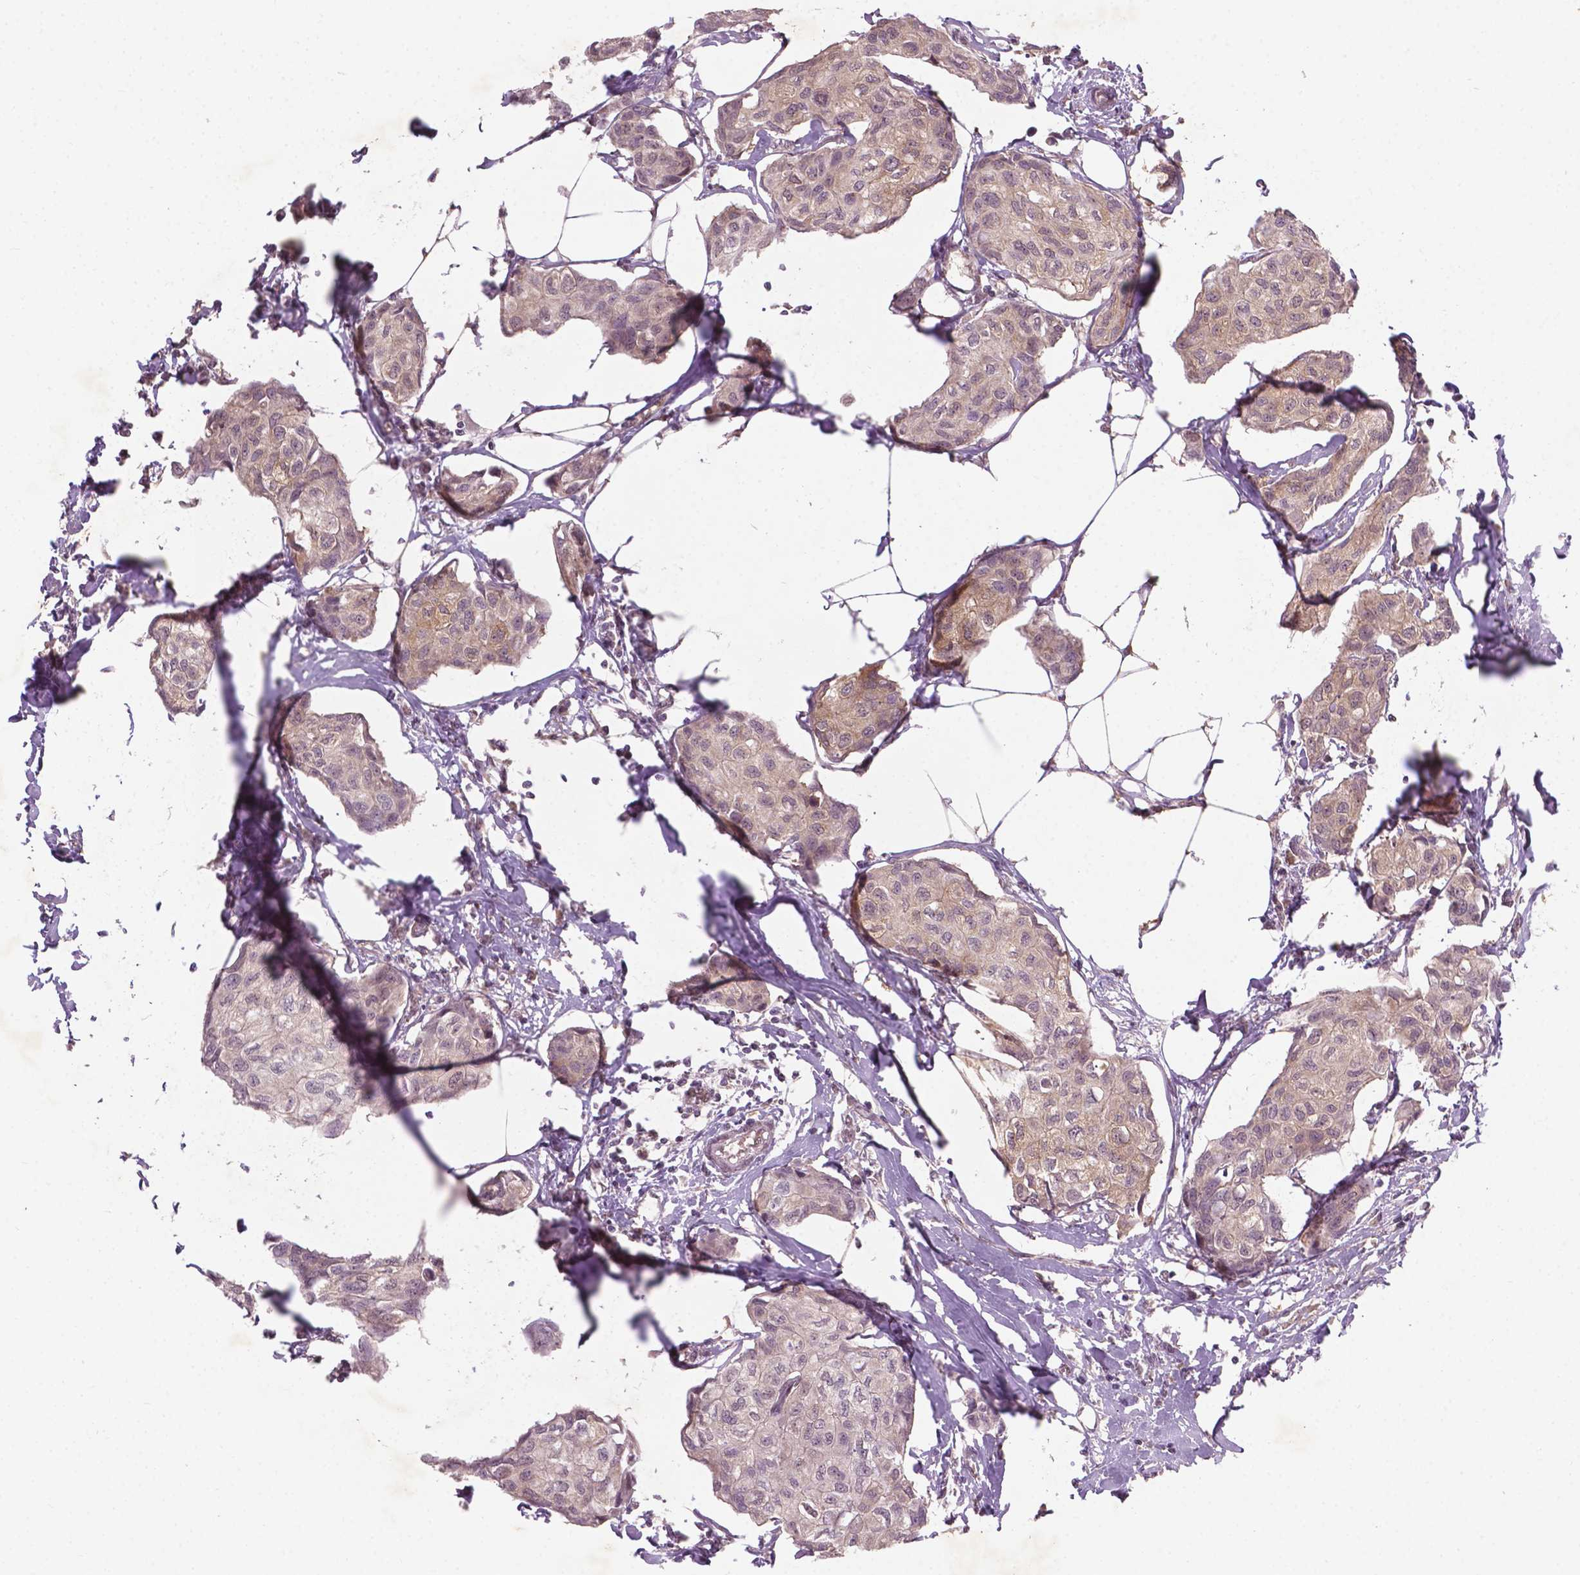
{"staining": {"intensity": "weak", "quantity": ">75%", "location": "cytoplasmic/membranous"}, "tissue": "breast cancer", "cell_type": "Tumor cells", "image_type": "cancer", "snomed": [{"axis": "morphology", "description": "Duct carcinoma"}, {"axis": "topography", "description": "Breast"}], "caption": "Tumor cells display weak cytoplasmic/membranous expression in approximately >75% of cells in infiltrating ductal carcinoma (breast). The staining was performed using DAB, with brown indicating positive protein expression. Nuclei are stained blue with hematoxylin.", "gene": "NFAT5", "patient": {"sex": "female", "age": 80}}